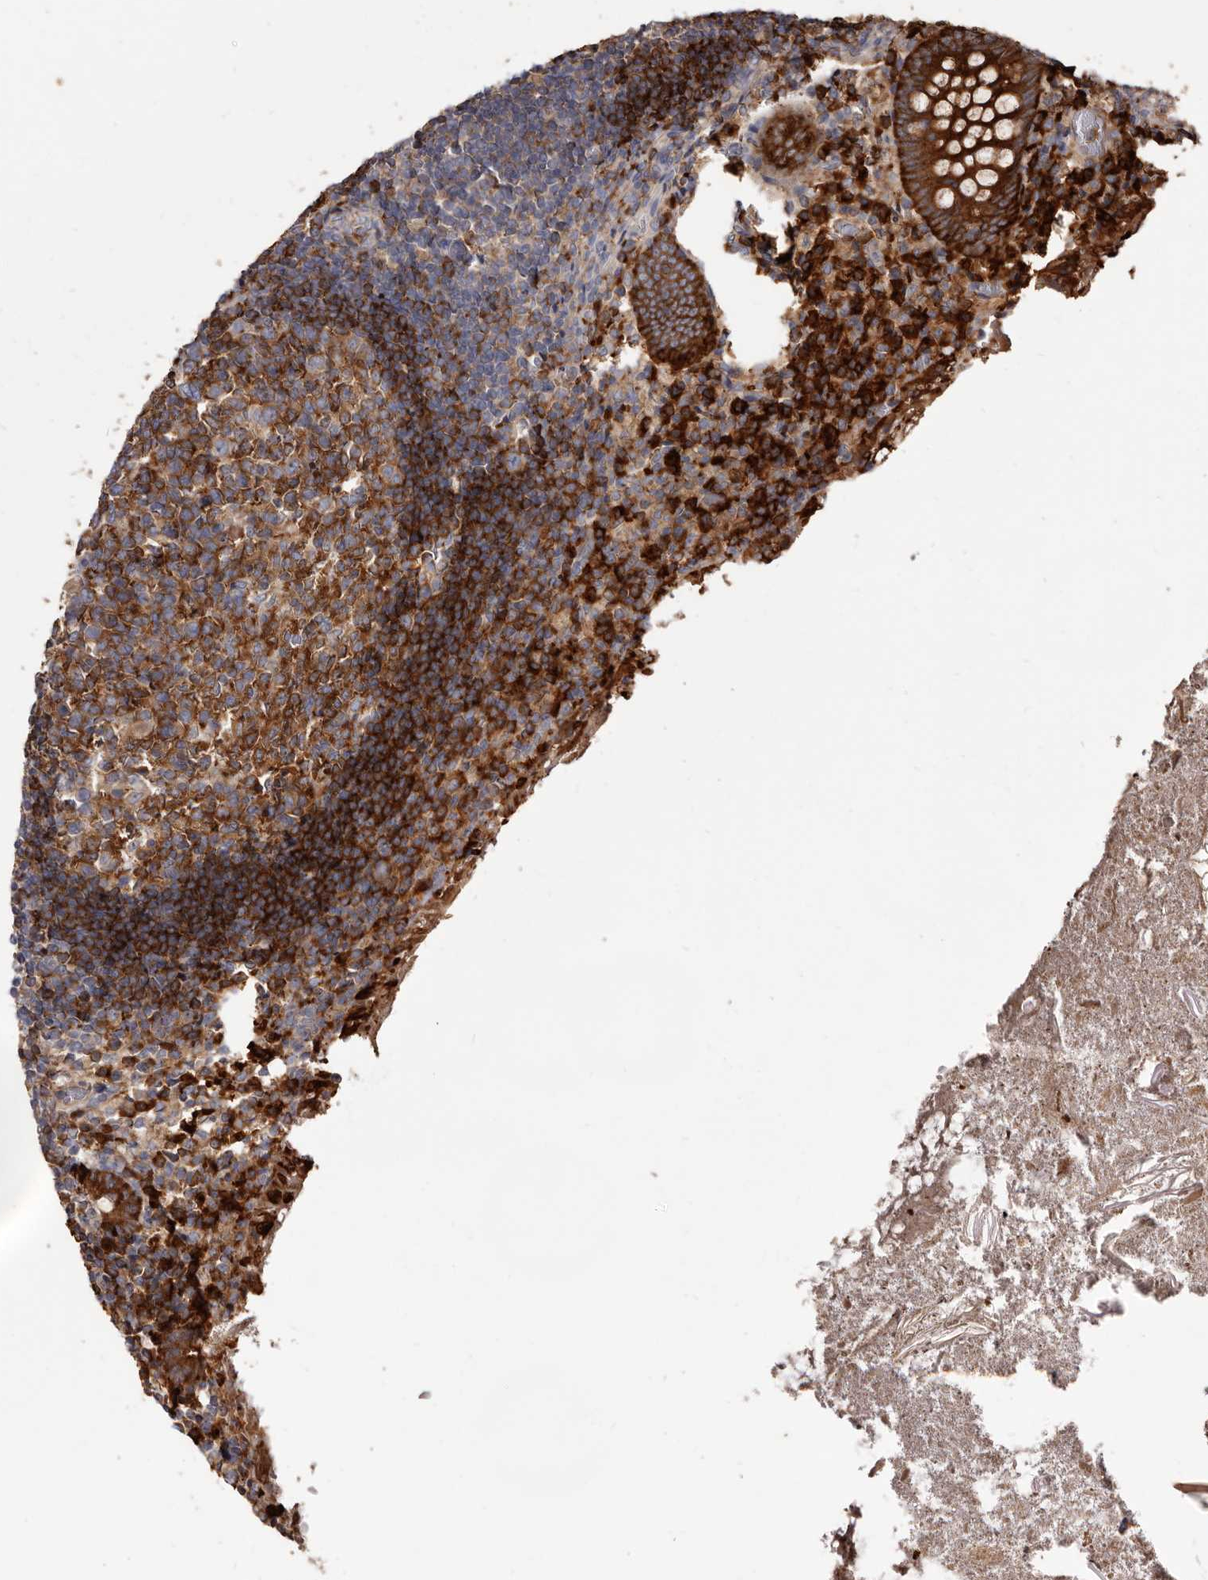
{"staining": {"intensity": "strong", "quantity": ">75%", "location": "cytoplasmic/membranous"}, "tissue": "appendix", "cell_type": "Glandular cells", "image_type": "normal", "snomed": [{"axis": "morphology", "description": "Normal tissue, NOS"}, {"axis": "topography", "description": "Appendix"}], "caption": "Brown immunohistochemical staining in normal human appendix displays strong cytoplasmic/membranous staining in about >75% of glandular cells.", "gene": "TPD52", "patient": {"sex": "female", "age": 17}}